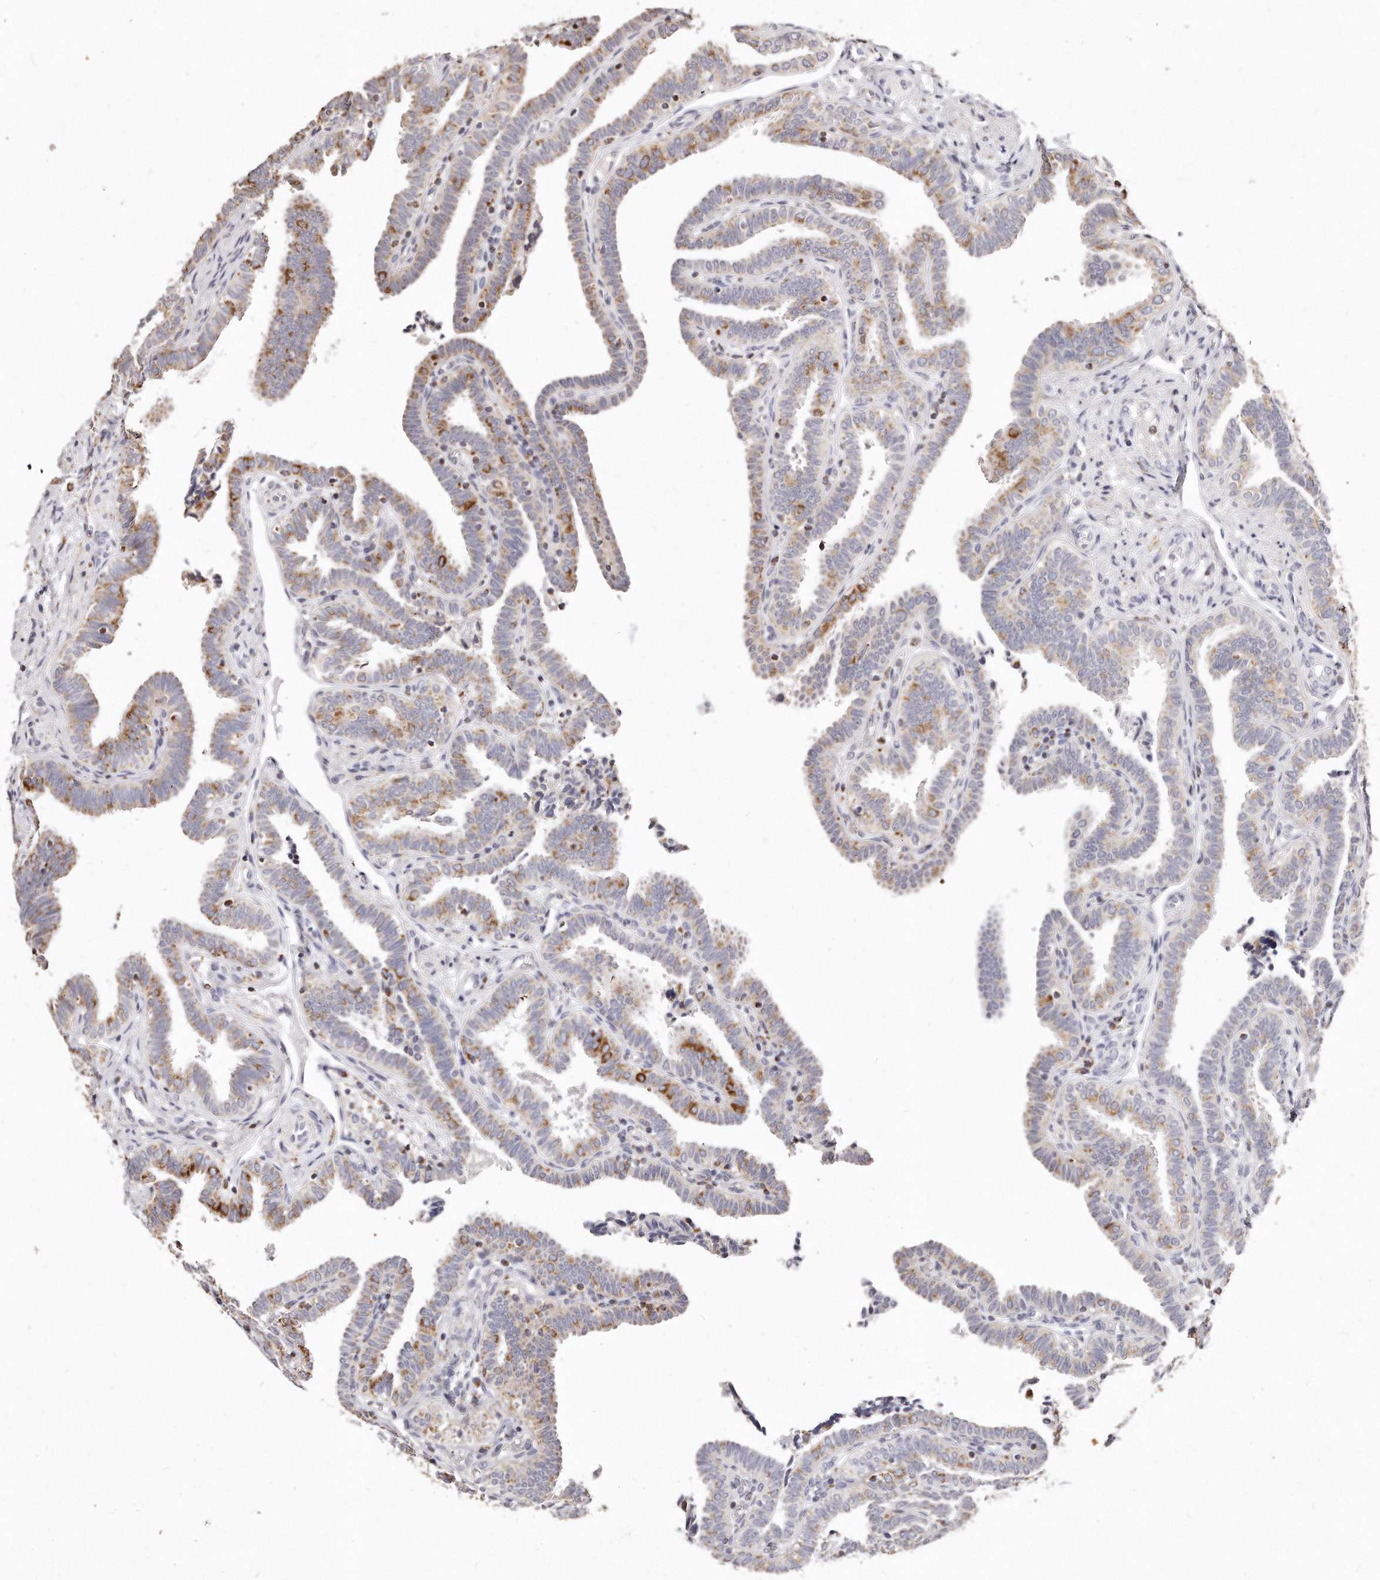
{"staining": {"intensity": "moderate", "quantity": "25%-75%", "location": "cytoplasmic/membranous"}, "tissue": "fallopian tube", "cell_type": "Glandular cells", "image_type": "normal", "snomed": [{"axis": "morphology", "description": "Normal tissue, NOS"}, {"axis": "topography", "description": "Fallopian tube"}], "caption": "High-power microscopy captured an IHC histopathology image of unremarkable fallopian tube, revealing moderate cytoplasmic/membranous expression in approximately 25%-75% of glandular cells.", "gene": "RTKN", "patient": {"sex": "female", "age": 39}}